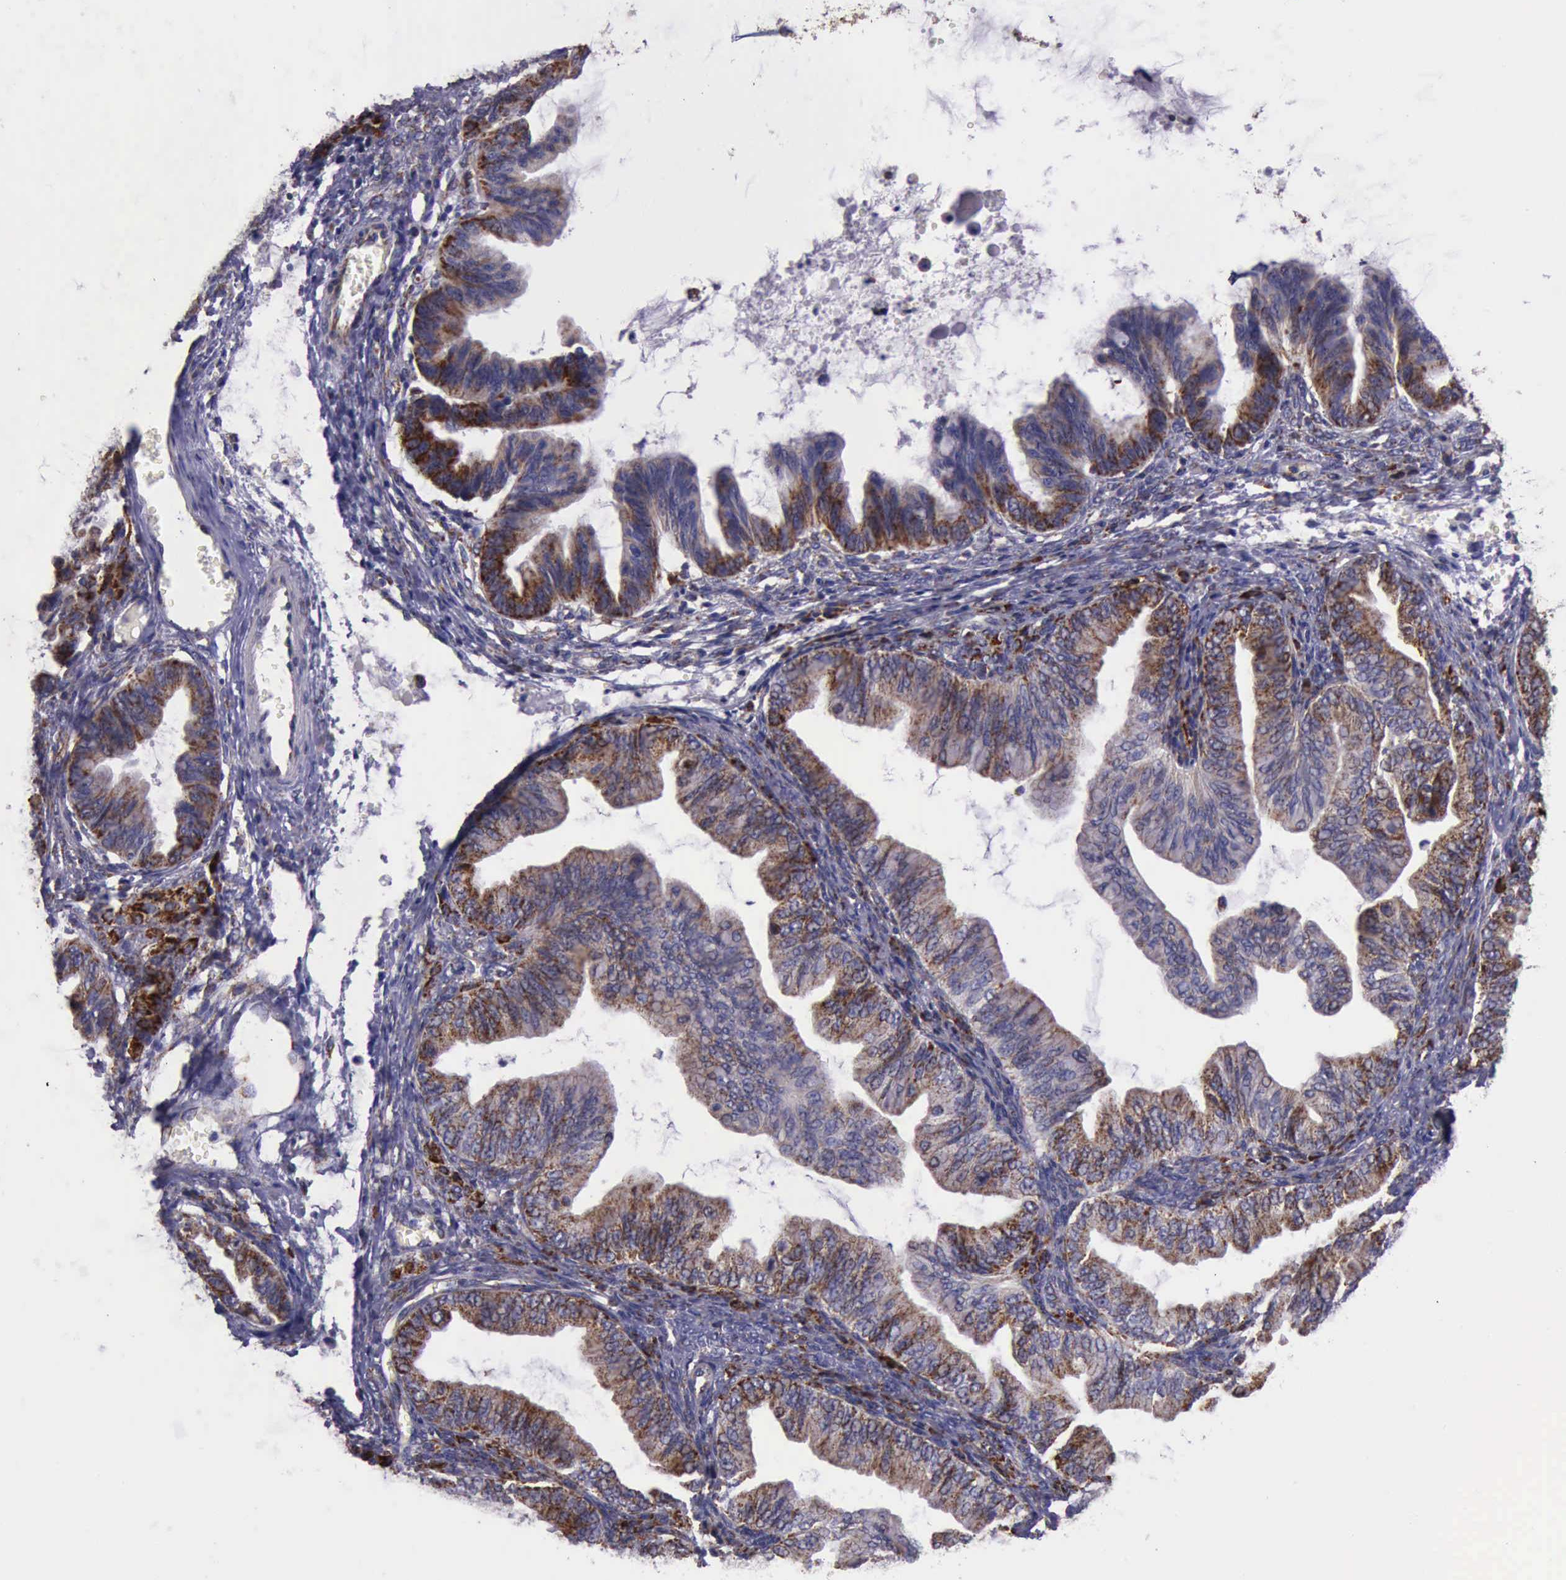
{"staining": {"intensity": "moderate", "quantity": ">75%", "location": "cytoplasmic/membranous"}, "tissue": "ovarian cancer", "cell_type": "Tumor cells", "image_type": "cancer", "snomed": [{"axis": "morphology", "description": "Cystadenocarcinoma, mucinous, NOS"}, {"axis": "topography", "description": "Ovary"}], "caption": "A micrograph of human ovarian mucinous cystadenocarcinoma stained for a protein shows moderate cytoplasmic/membranous brown staining in tumor cells.", "gene": "TXN2", "patient": {"sex": "female", "age": 36}}